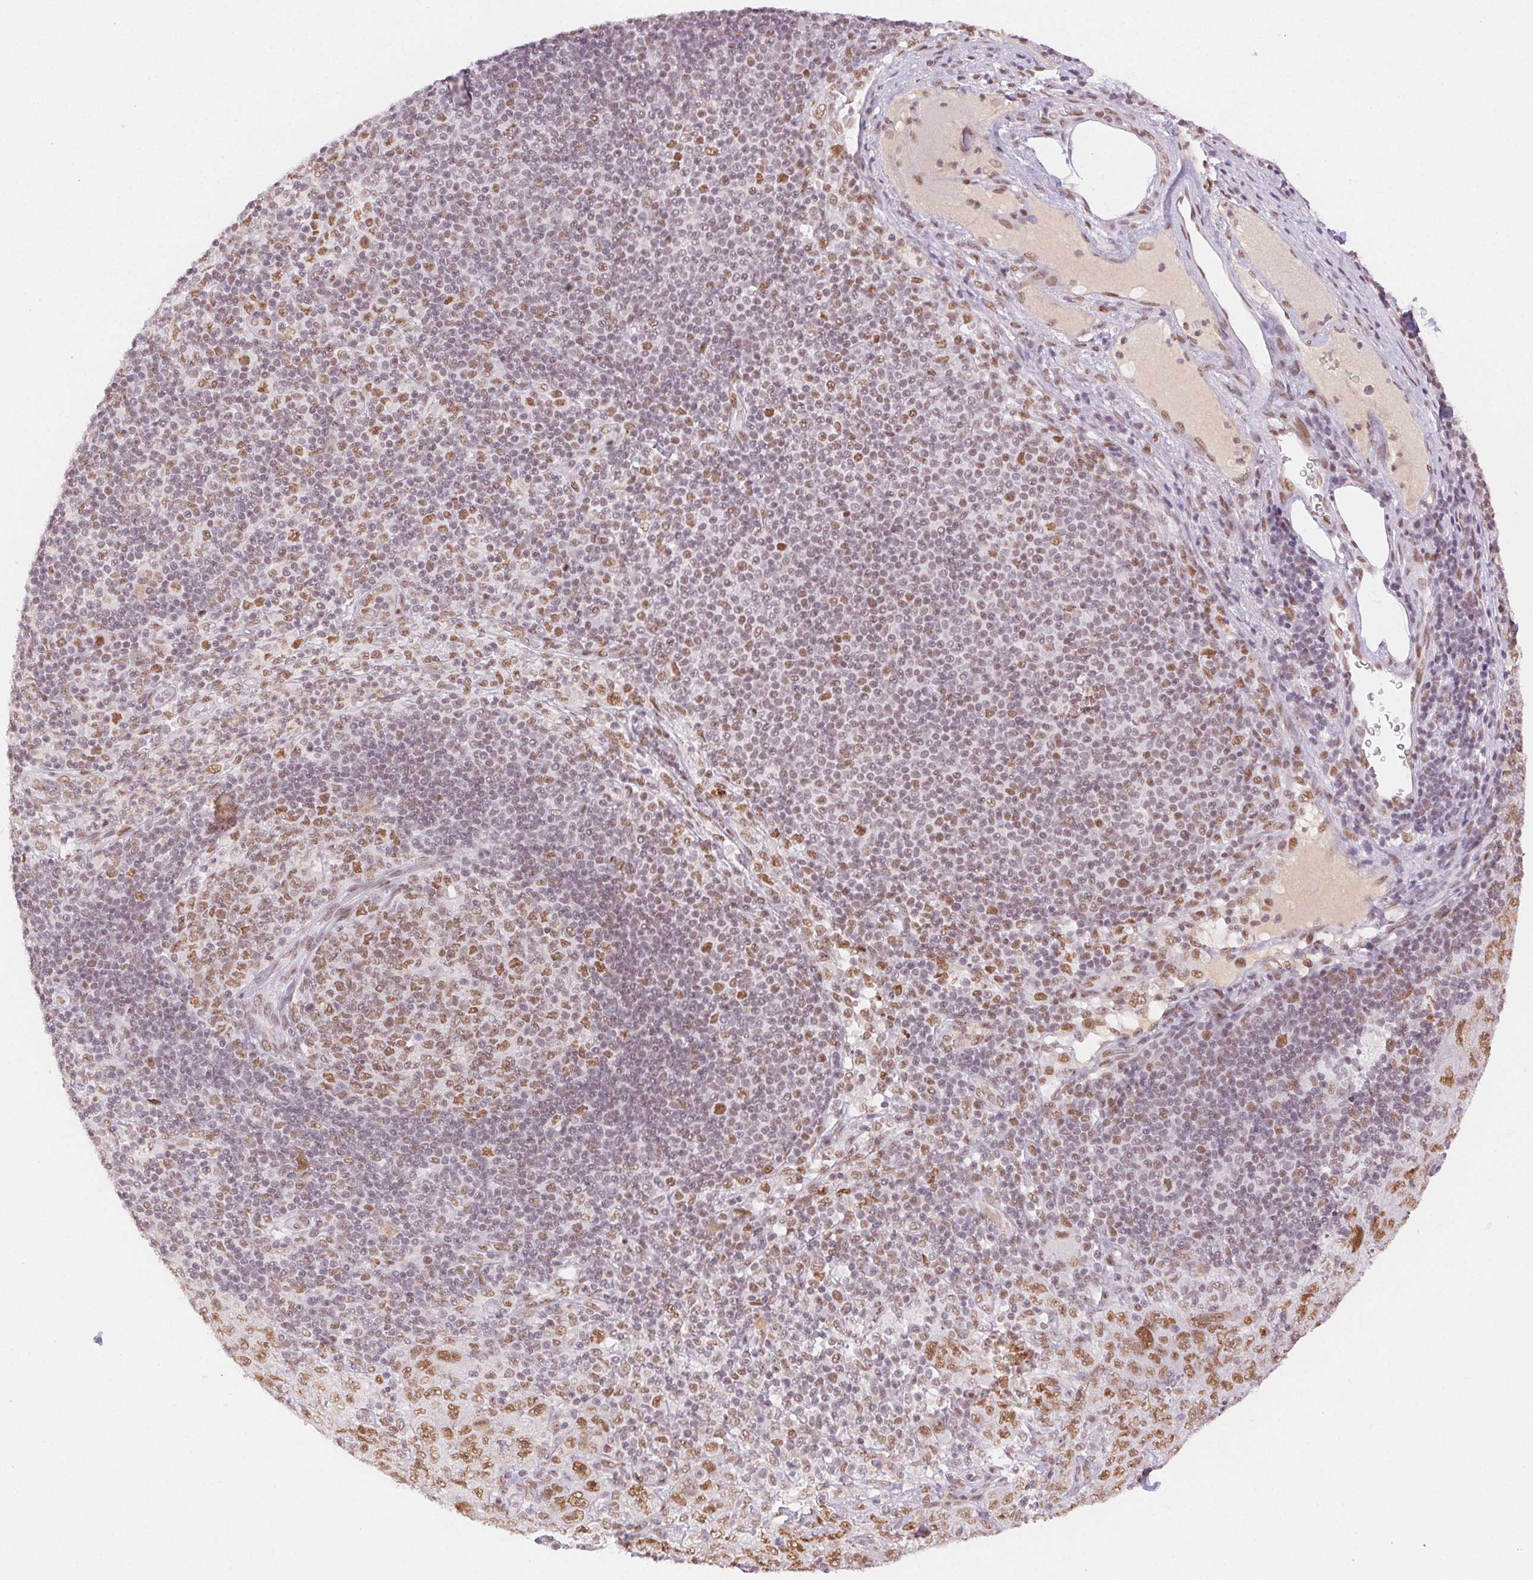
{"staining": {"intensity": "moderate", "quantity": ">75%", "location": "nuclear"}, "tissue": "pancreatic cancer", "cell_type": "Tumor cells", "image_type": "cancer", "snomed": [{"axis": "morphology", "description": "Adenocarcinoma, NOS"}, {"axis": "topography", "description": "Pancreas"}], "caption": "Tumor cells show moderate nuclear staining in approximately >75% of cells in pancreatic cancer (adenocarcinoma).", "gene": "H2AZ2", "patient": {"sex": "male", "age": 68}}